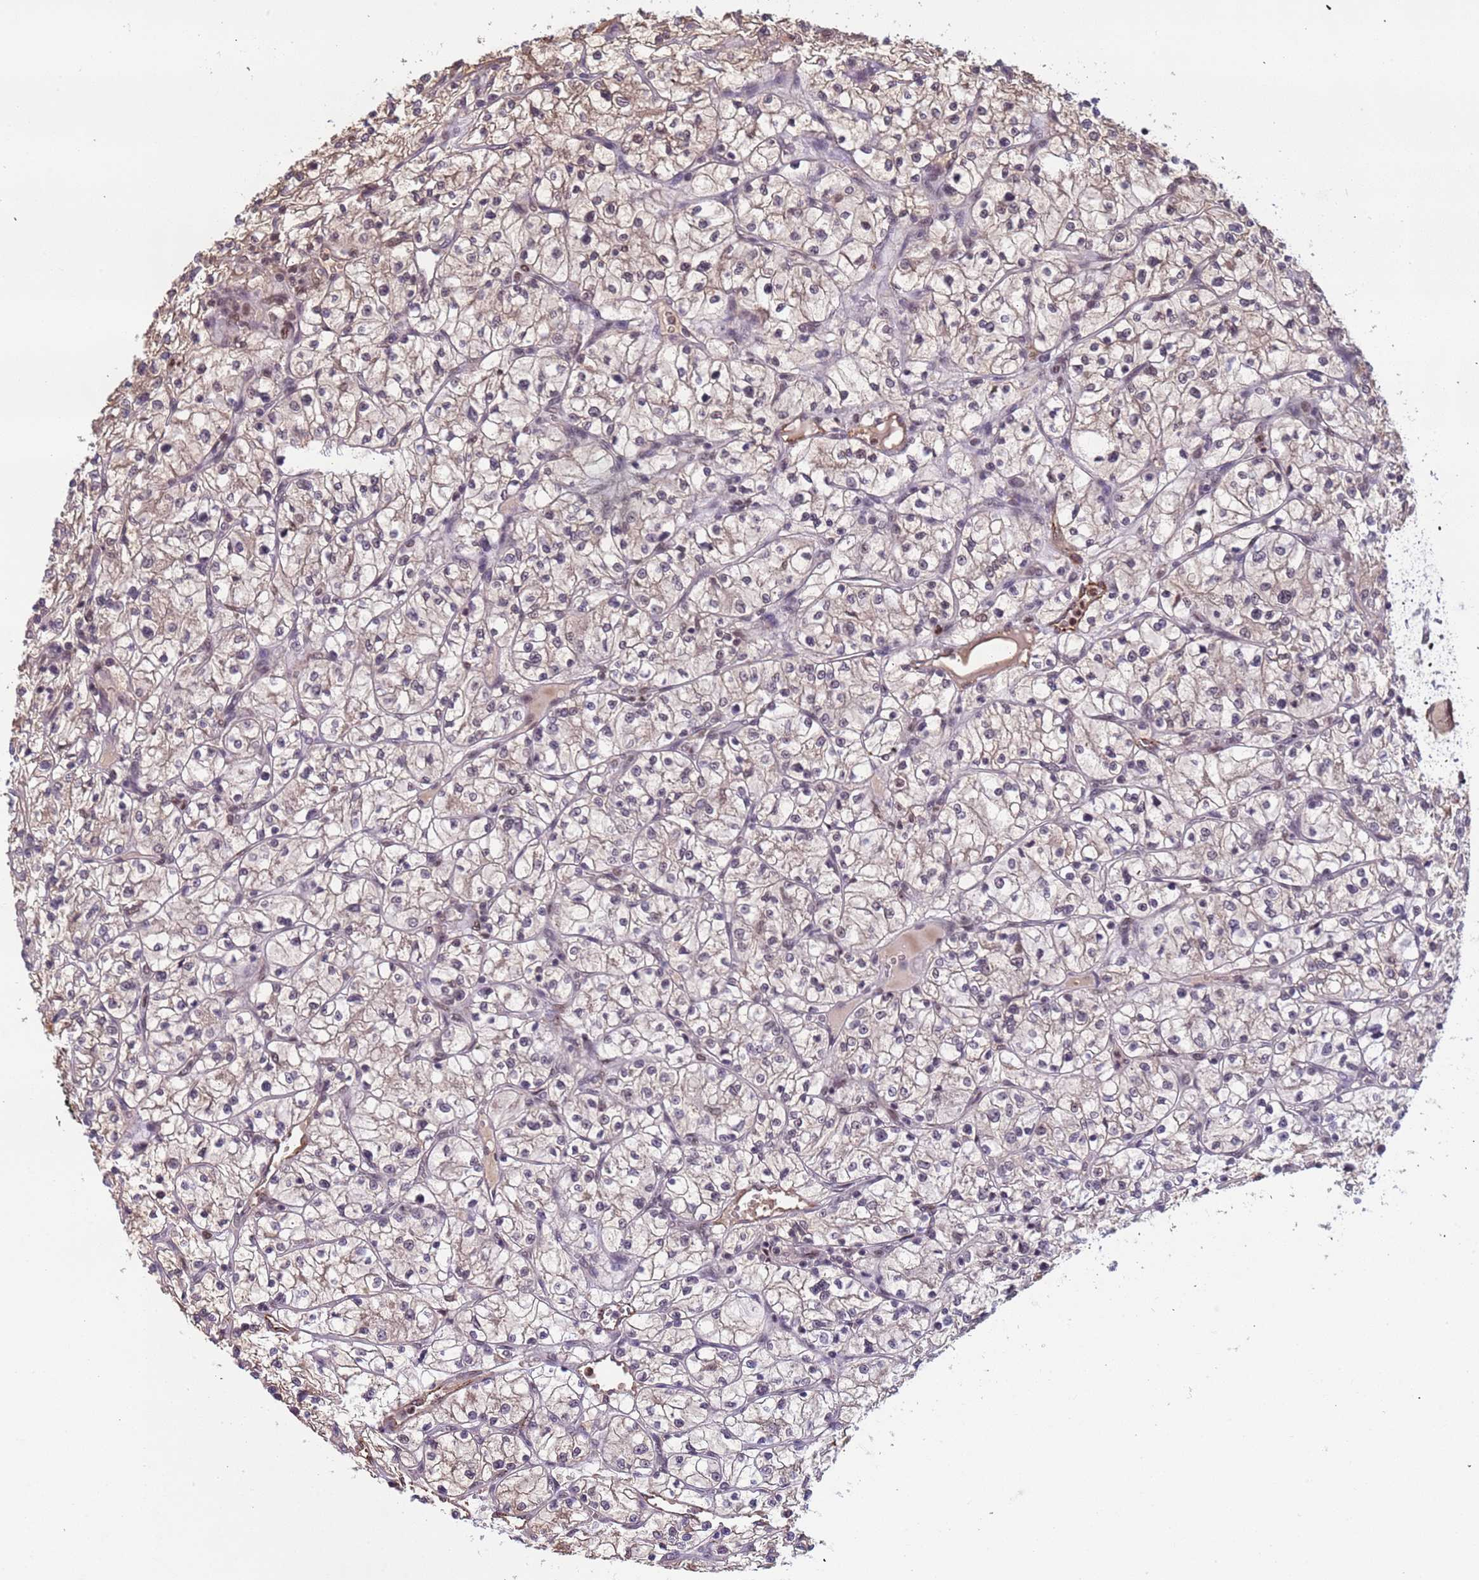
{"staining": {"intensity": "weak", "quantity": "<25%", "location": "cytoplasmic/membranous"}, "tissue": "renal cancer", "cell_type": "Tumor cells", "image_type": "cancer", "snomed": [{"axis": "morphology", "description": "Adenocarcinoma, NOS"}, {"axis": "topography", "description": "Kidney"}], "caption": "The IHC micrograph has no significant expression in tumor cells of renal cancer tissue.", "gene": "SRRT", "patient": {"sex": "female", "age": 64}}